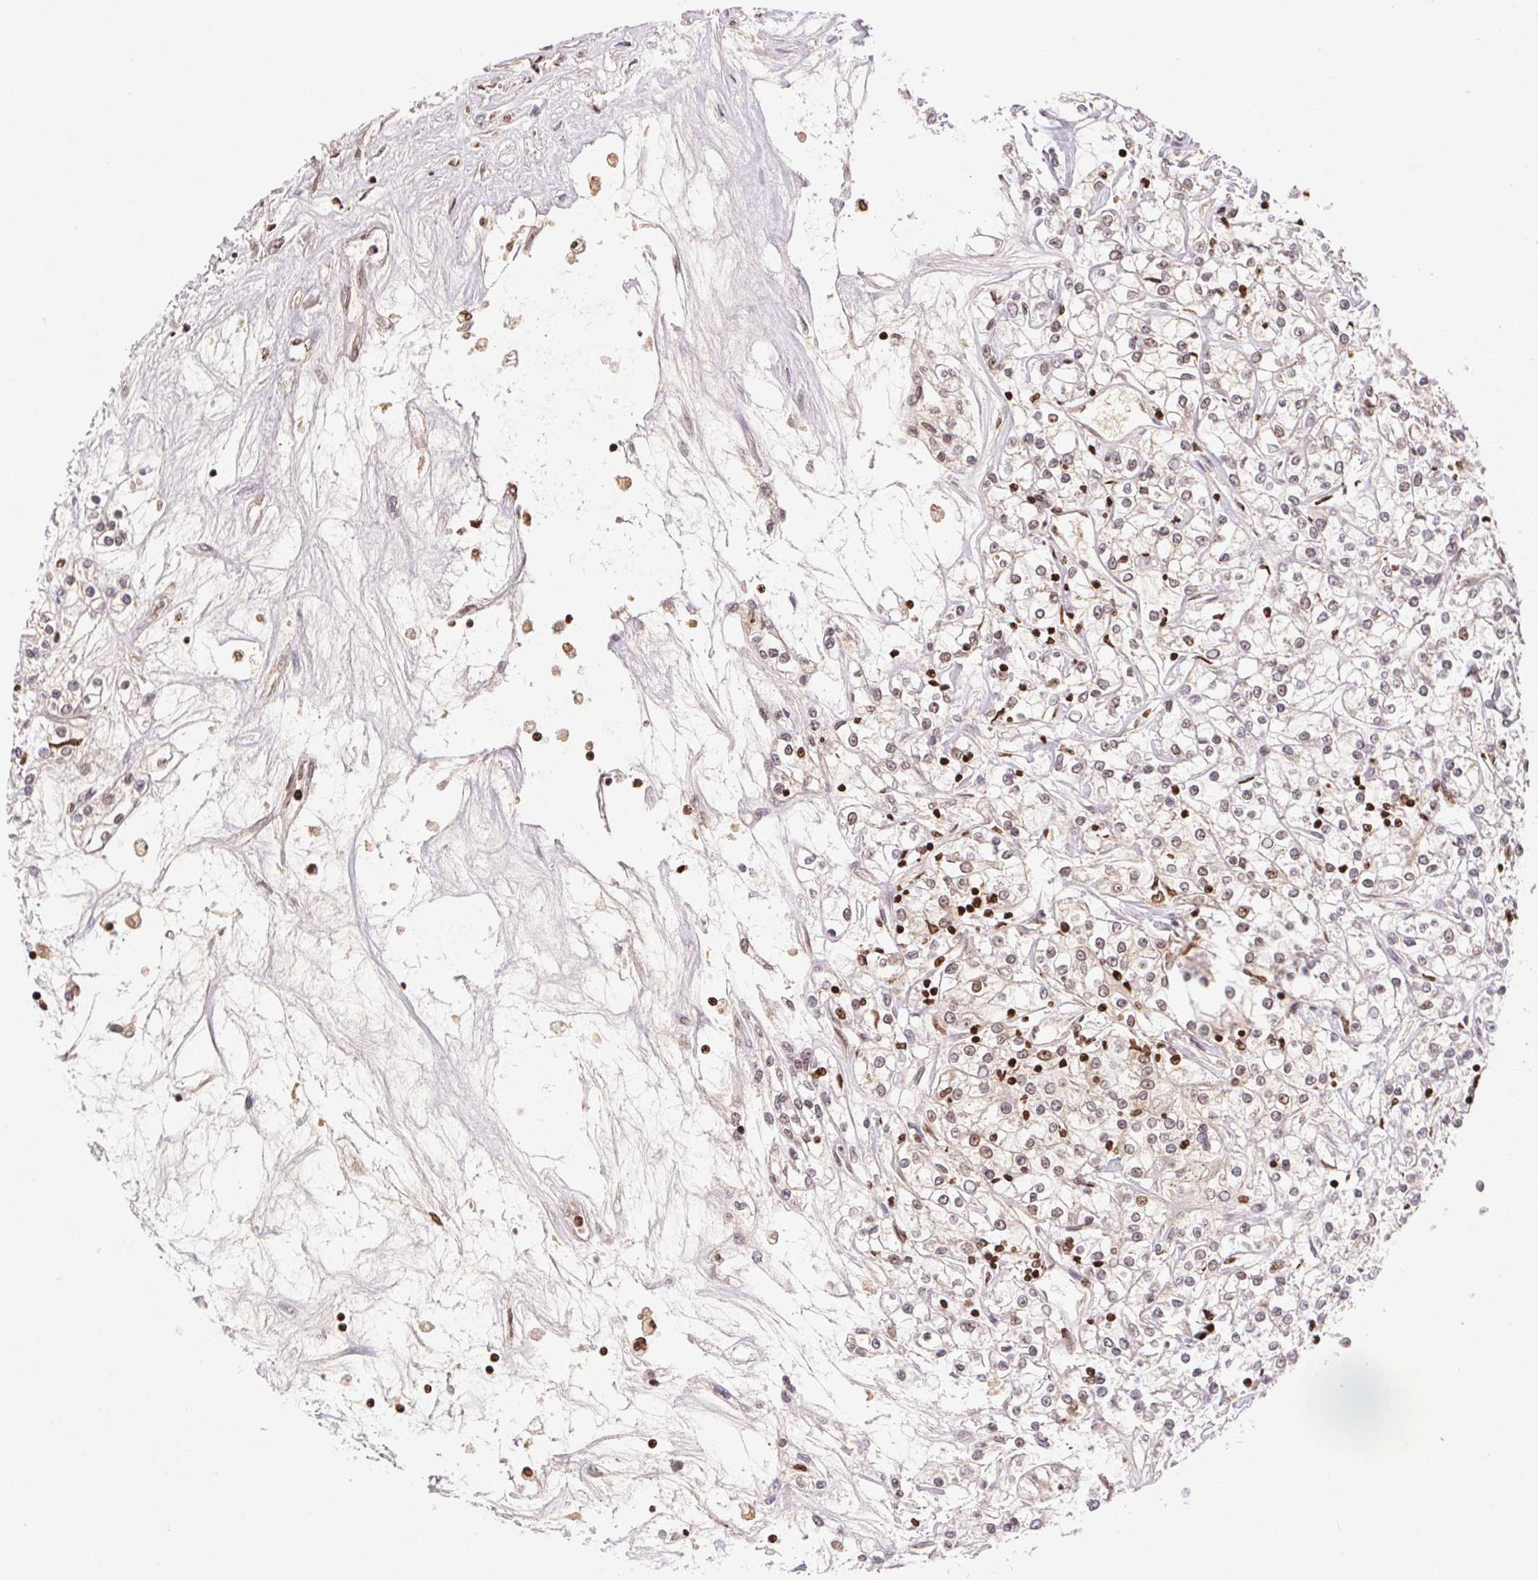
{"staining": {"intensity": "weak", "quantity": "<25%", "location": "nuclear"}, "tissue": "renal cancer", "cell_type": "Tumor cells", "image_type": "cancer", "snomed": [{"axis": "morphology", "description": "Adenocarcinoma, NOS"}, {"axis": "topography", "description": "Kidney"}], "caption": "Tumor cells show no significant staining in renal cancer.", "gene": "POLD3", "patient": {"sex": "female", "age": 59}}